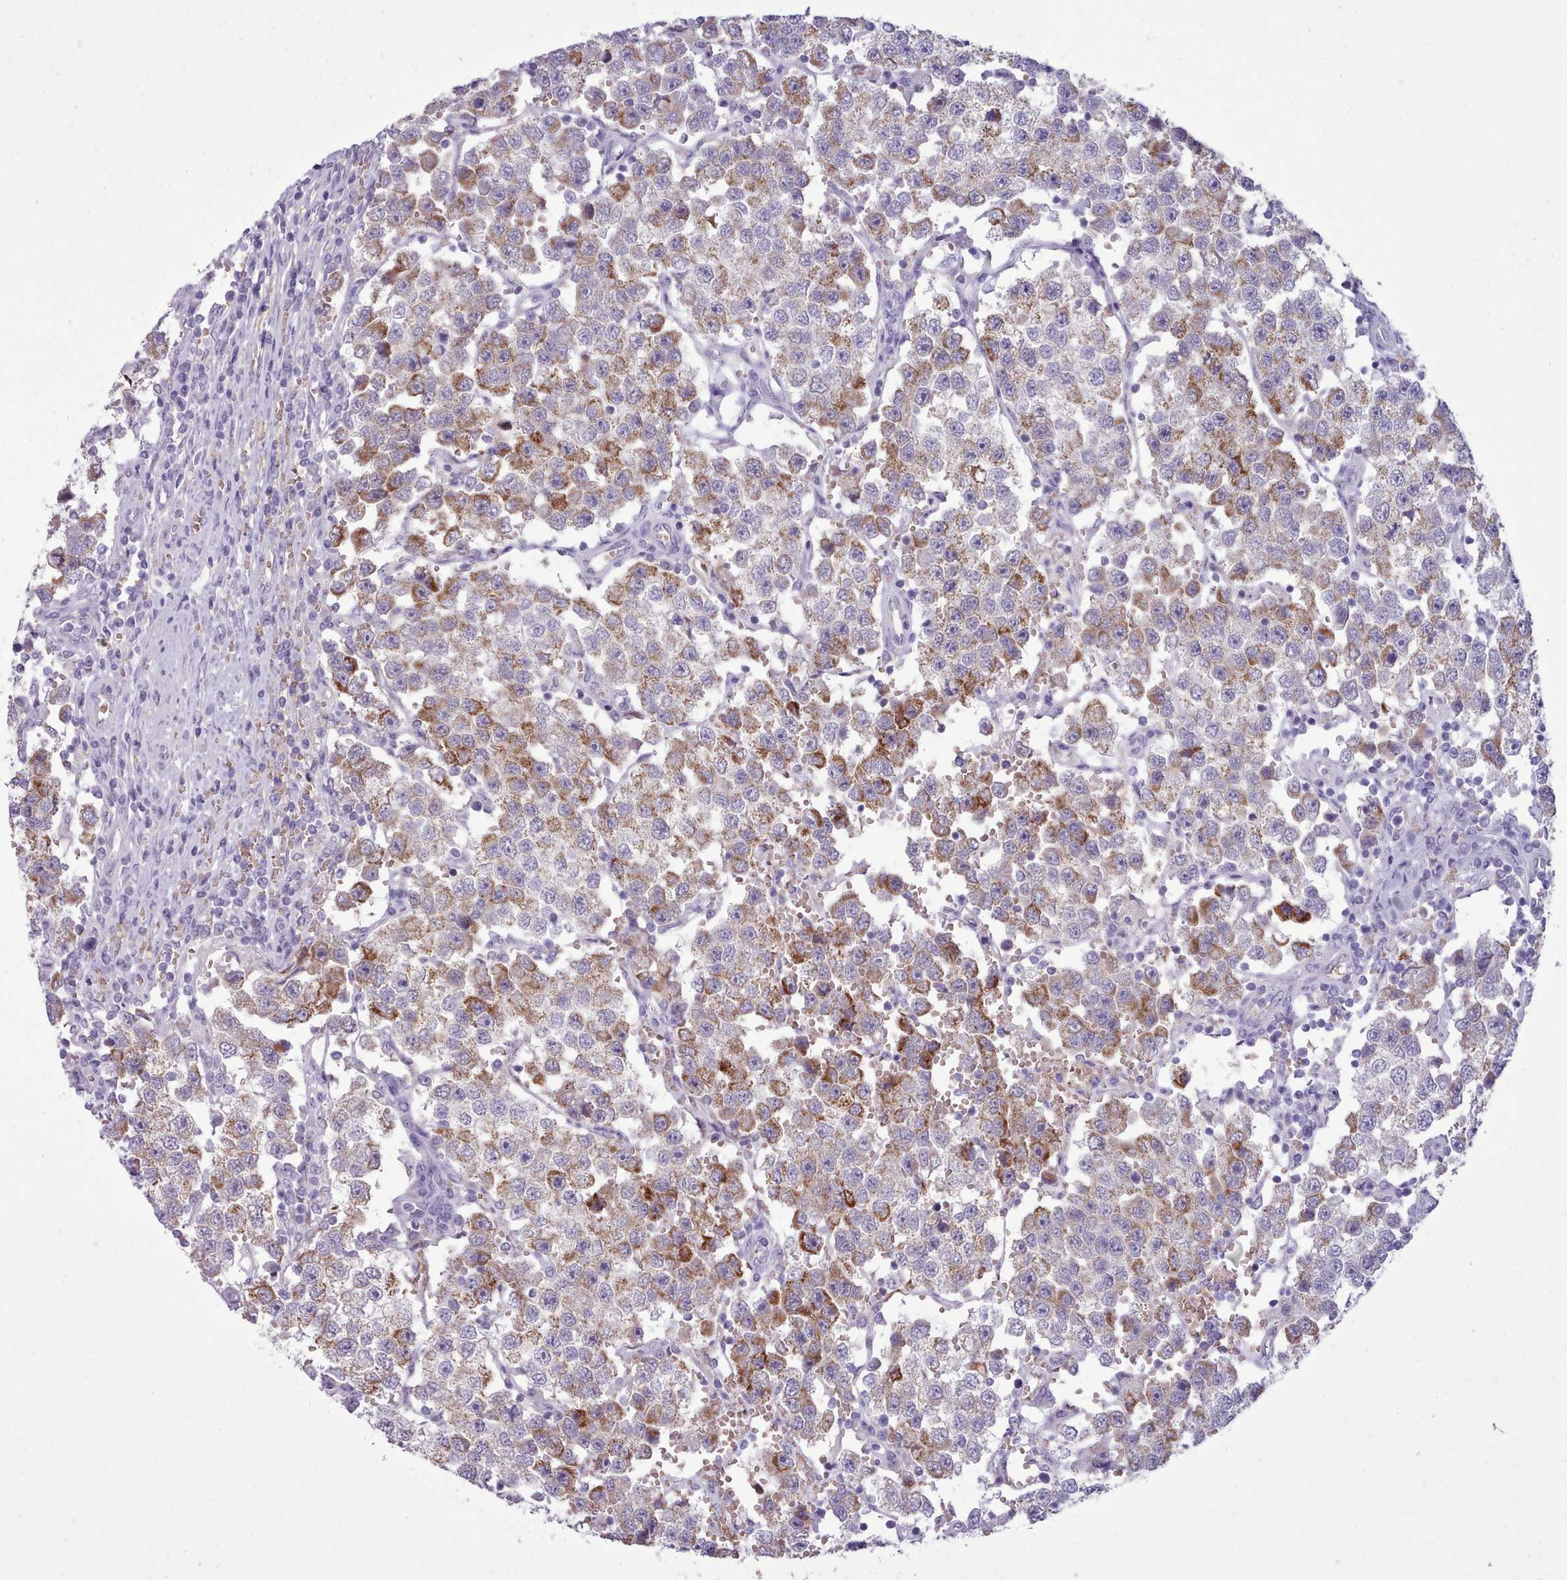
{"staining": {"intensity": "moderate", "quantity": ">75%", "location": "cytoplasmic/membranous"}, "tissue": "testis cancer", "cell_type": "Tumor cells", "image_type": "cancer", "snomed": [{"axis": "morphology", "description": "Seminoma, NOS"}, {"axis": "topography", "description": "Testis"}], "caption": "Human testis cancer stained for a protein (brown) reveals moderate cytoplasmic/membranous positive staining in about >75% of tumor cells.", "gene": "AK4", "patient": {"sex": "male", "age": 37}}